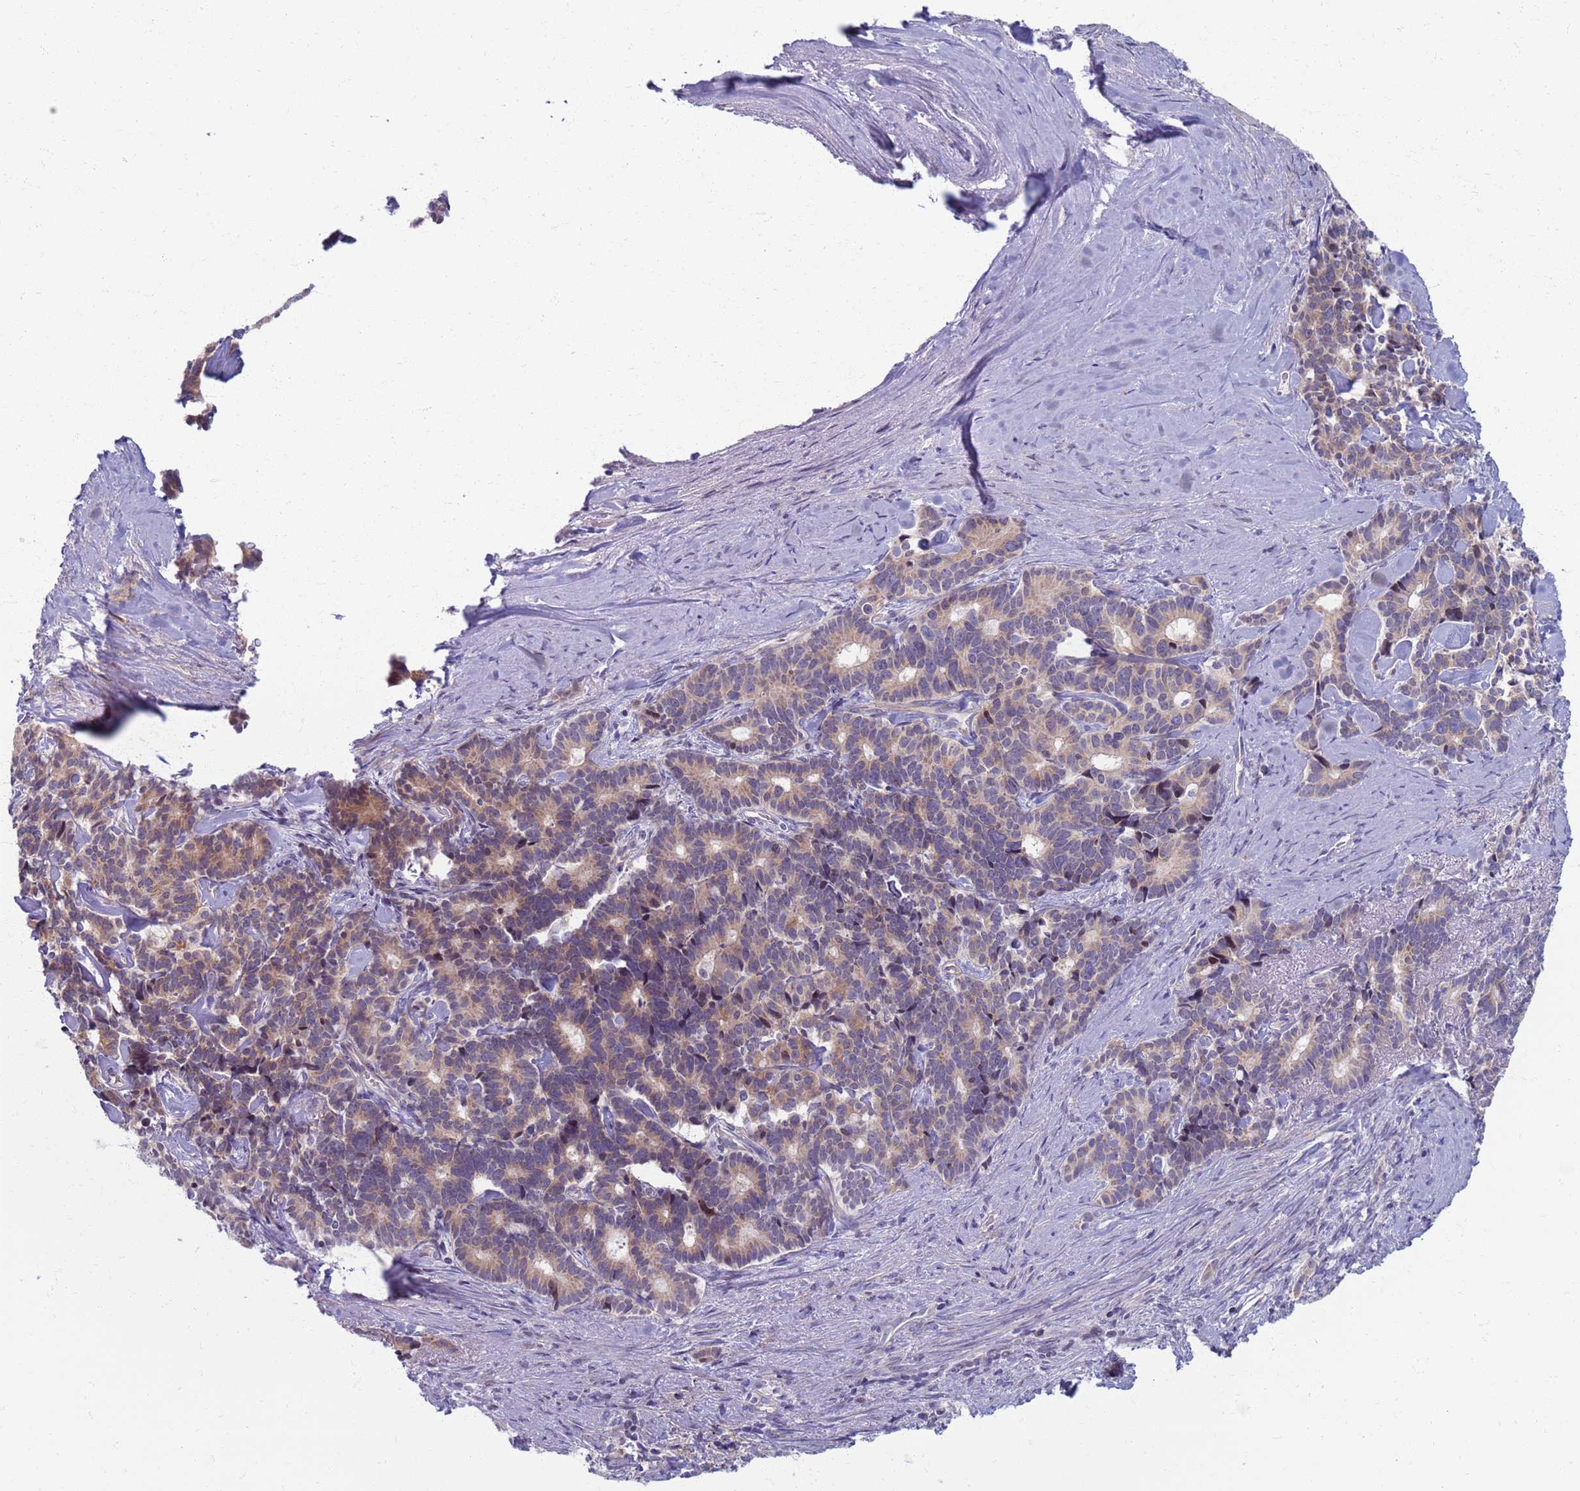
{"staining": {"intensity": "weak", "quantity": "25%-75%", "location": "cytoplasmic/membranous"}, "tissue": "pancreatic cancer", "cell_type": "Tumor cells", "image_type": "cancer", "snomed": [{"axis": "morphology", "description": "Adenocarcinoma, NOS"}, {"axis": "topography", "description": "Pancreas"}], "caption": "This image shows immunohistochemistry (IHC) staining of human adenocarcinoma (pancreatic), with low weak cytoplasmic/membranous staining in about 25%-75% of tumor cells.", "gene": "CLCA2", "patient": {"sex": "female", "age": 74}}